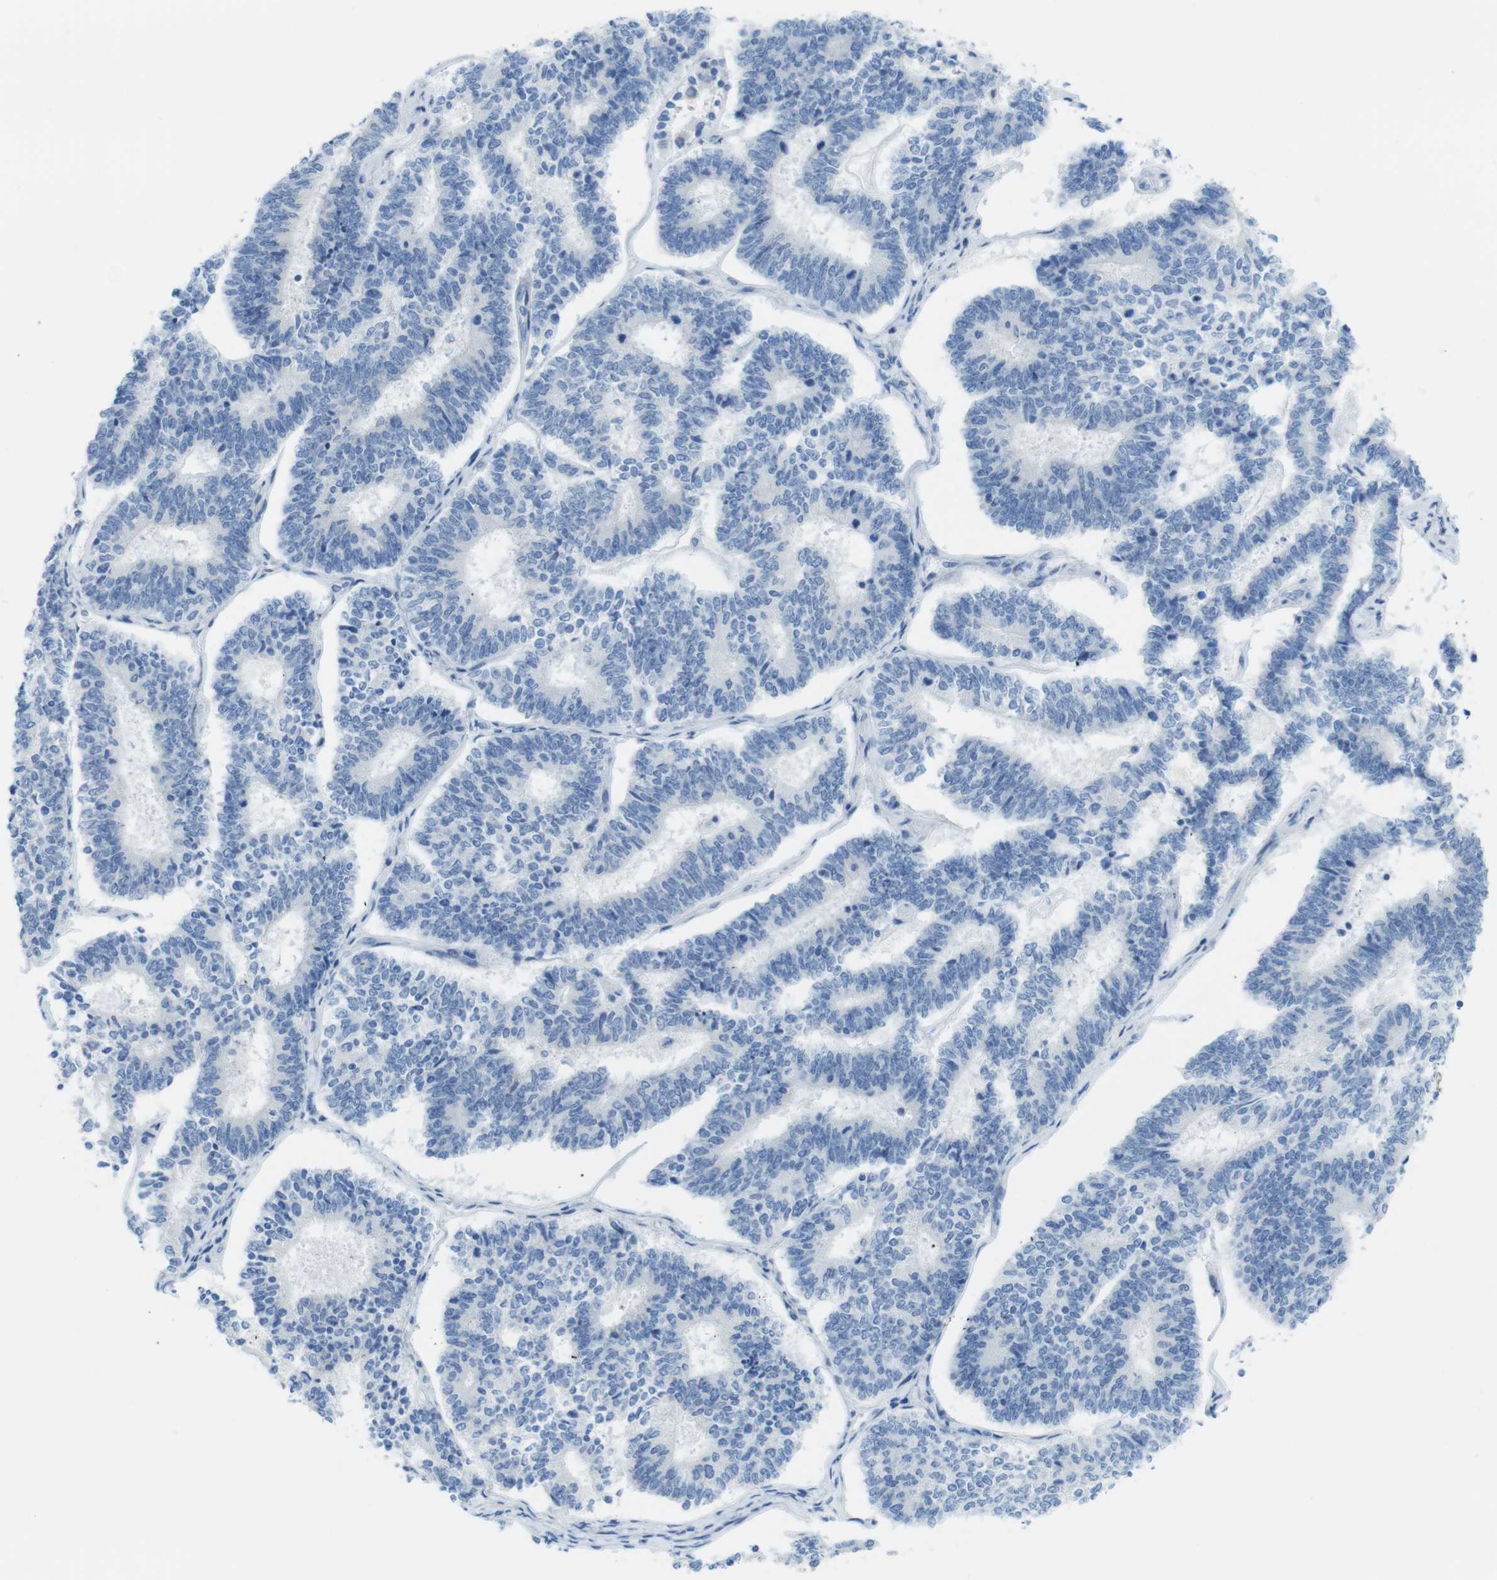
{"staining": {"intensity": "negative", "quantity": "none", "location": "none"}, "tissue": "endometrial cancer", "cell_type": "Tumor cells", "image_type": "cancer", "snomed": [{"axis": "morphology", "description": "Adenocarcinoma, NOS"}, {"axis": "topography", "description": "Endometrium"}], "caption": "This is an IHC image of human endometrial adenocarcinoma. There is no expression in tumor cells.", "gene": "ASIC5", "patient": {"sex": "female", "age": 70}}